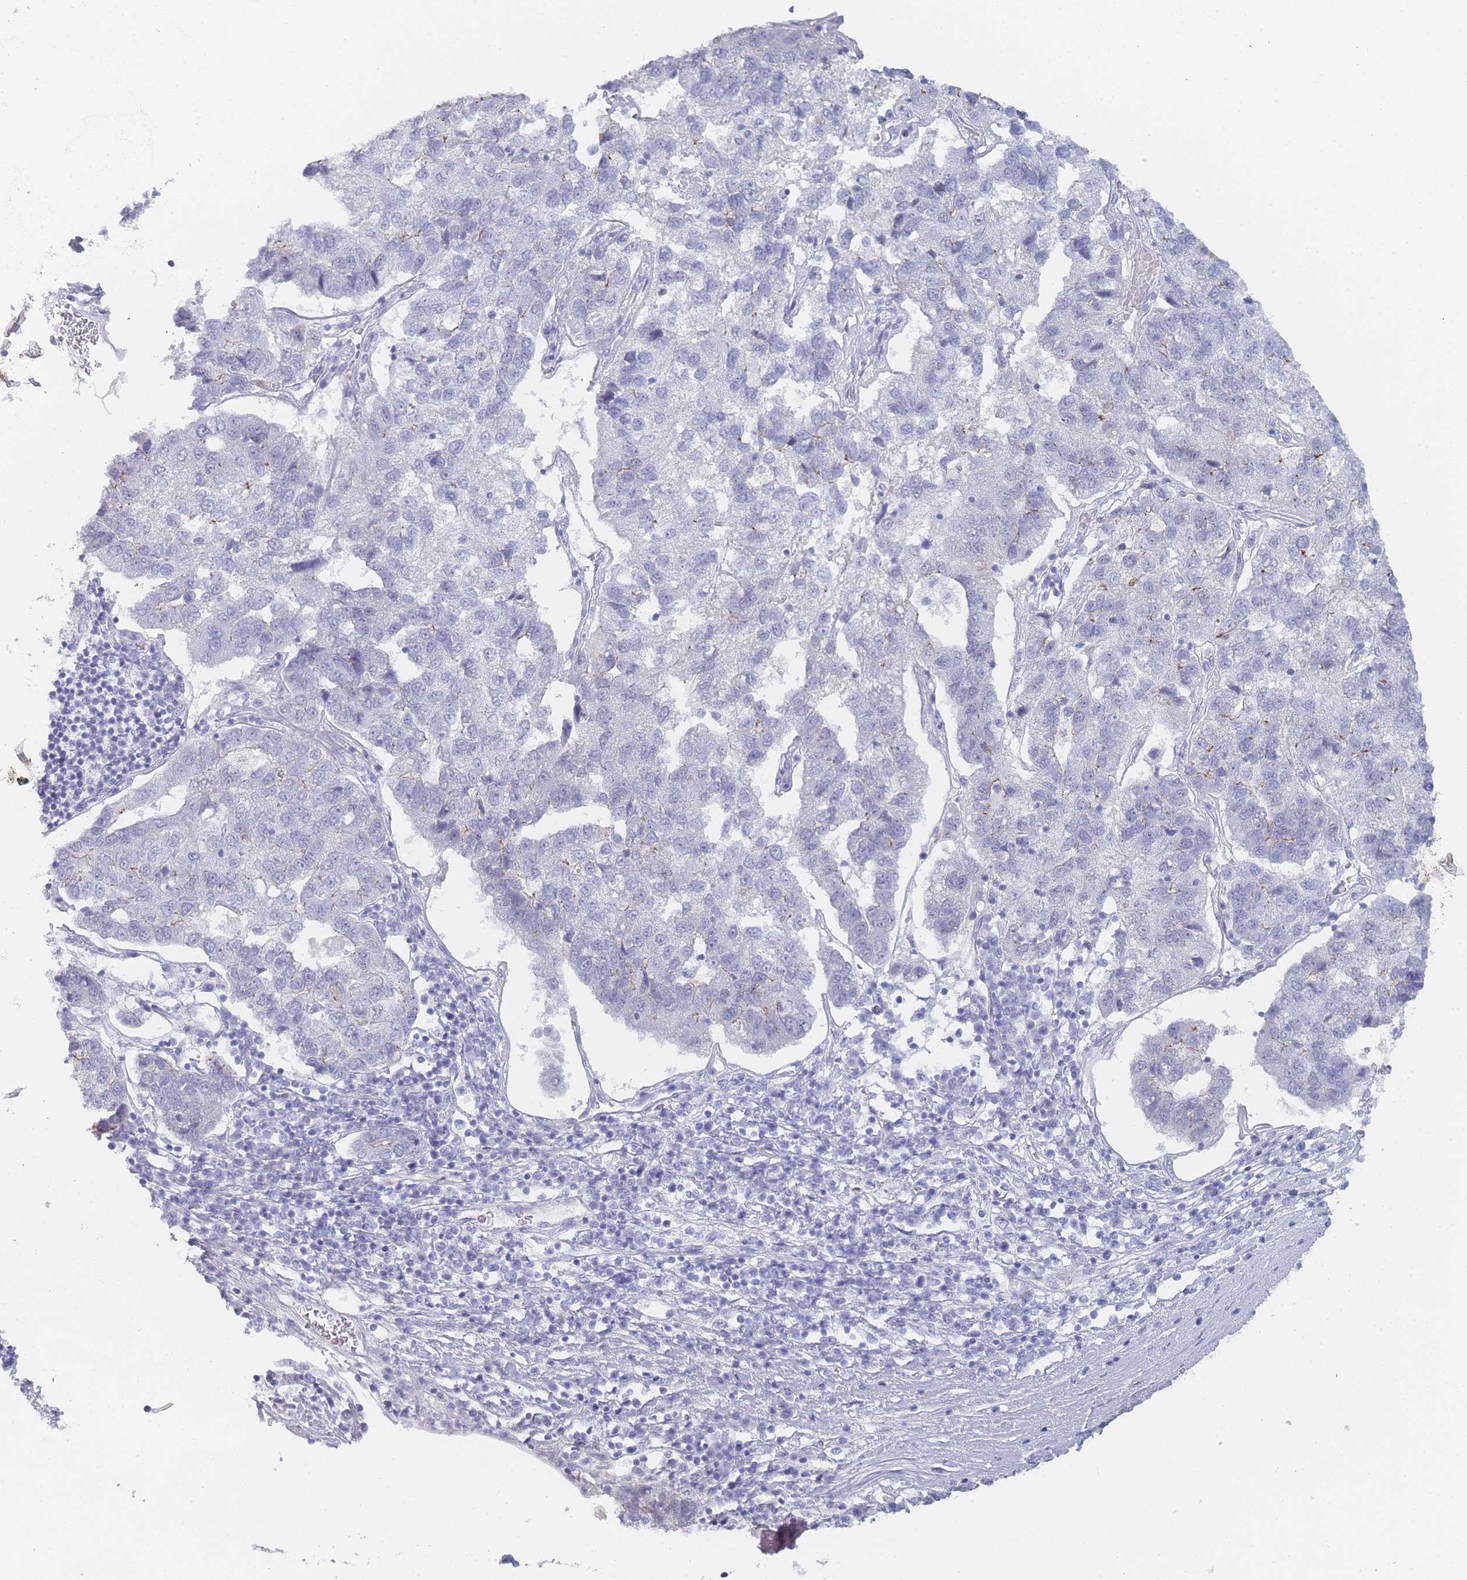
{"staining": {"intensity": "negative", "quantity": "none", "location": "none"}, "tissue": "pancreatic cancer", "cell_type": "Tumor cells", "image_type": "cancer", "snomed": [{"axis": "morphology", "description": "Adenocarcinoma, NOS"}, {"axis": "topography", "description": "Pancreas"}], "caption": "Protein analysis of pancreatic cancer (adenocarcinoma) displays no significant expression in tumor cells.", "gene": "IMPG1", "patient": {"sex": "female", "age": 61}}